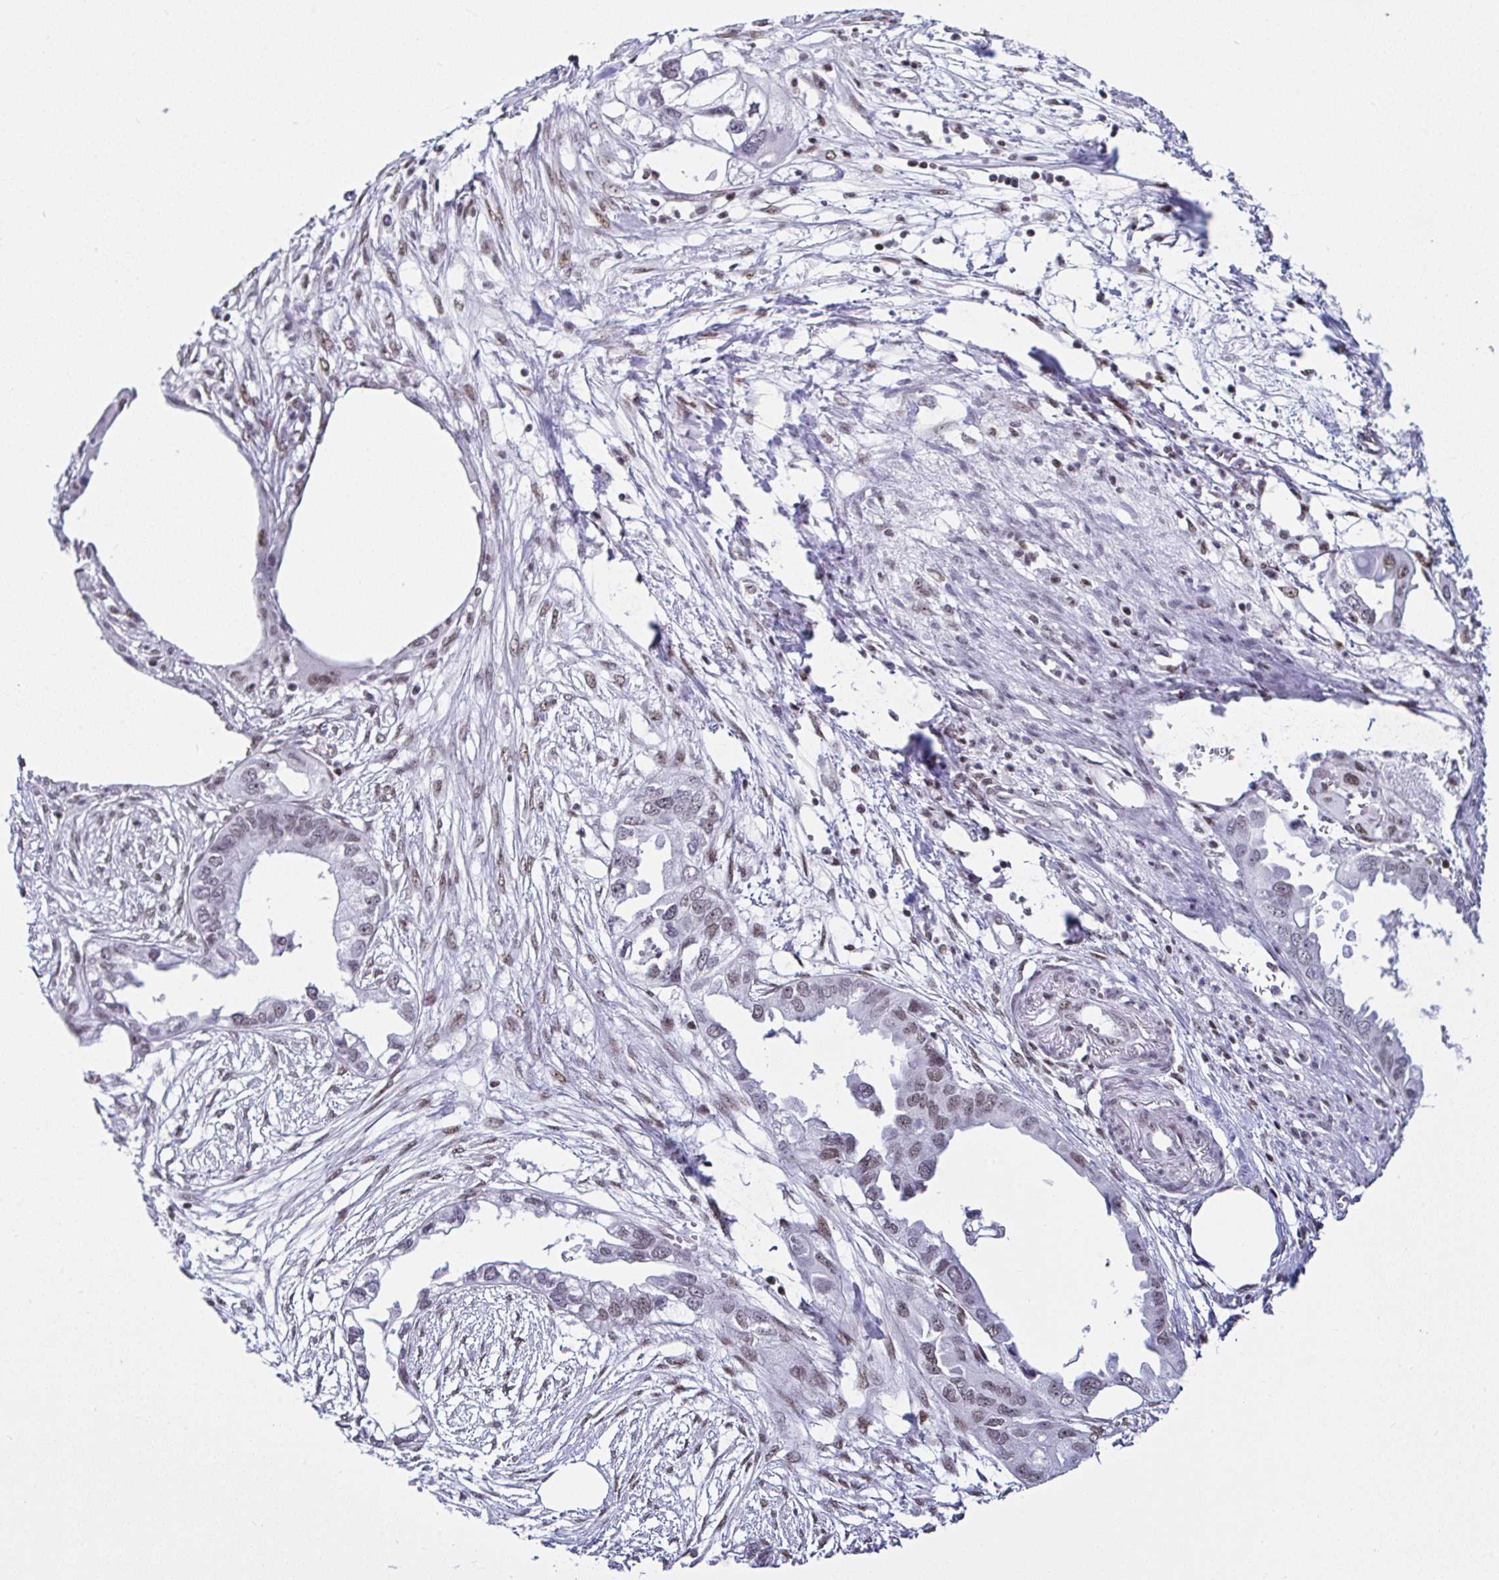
{"staining": {"intensity": "weak", "quantity": "25%-75%", "location": "nuclear"}, "tissue": "endometrial cancer", "cell_type": "Tumor cells", "image_type": "cancer", "snomed": [{"axis": "morphology", "description": "Adenocarcinoma, NOS"}, {"axis": "morphology", "description": "Adenocarcinoma, metastatic, NOS"}, {"axis": "topography", "description": "Adipose tissue"}, {"axis": "topography", "description": "Endometrium"}], "caption": "A brown stain highlights weak nuclear expression of a protein in adenocarcinoma (endometrial) tumor cells.", "gene": "DR1", "patient": {"sex": "female", "age": 67}}